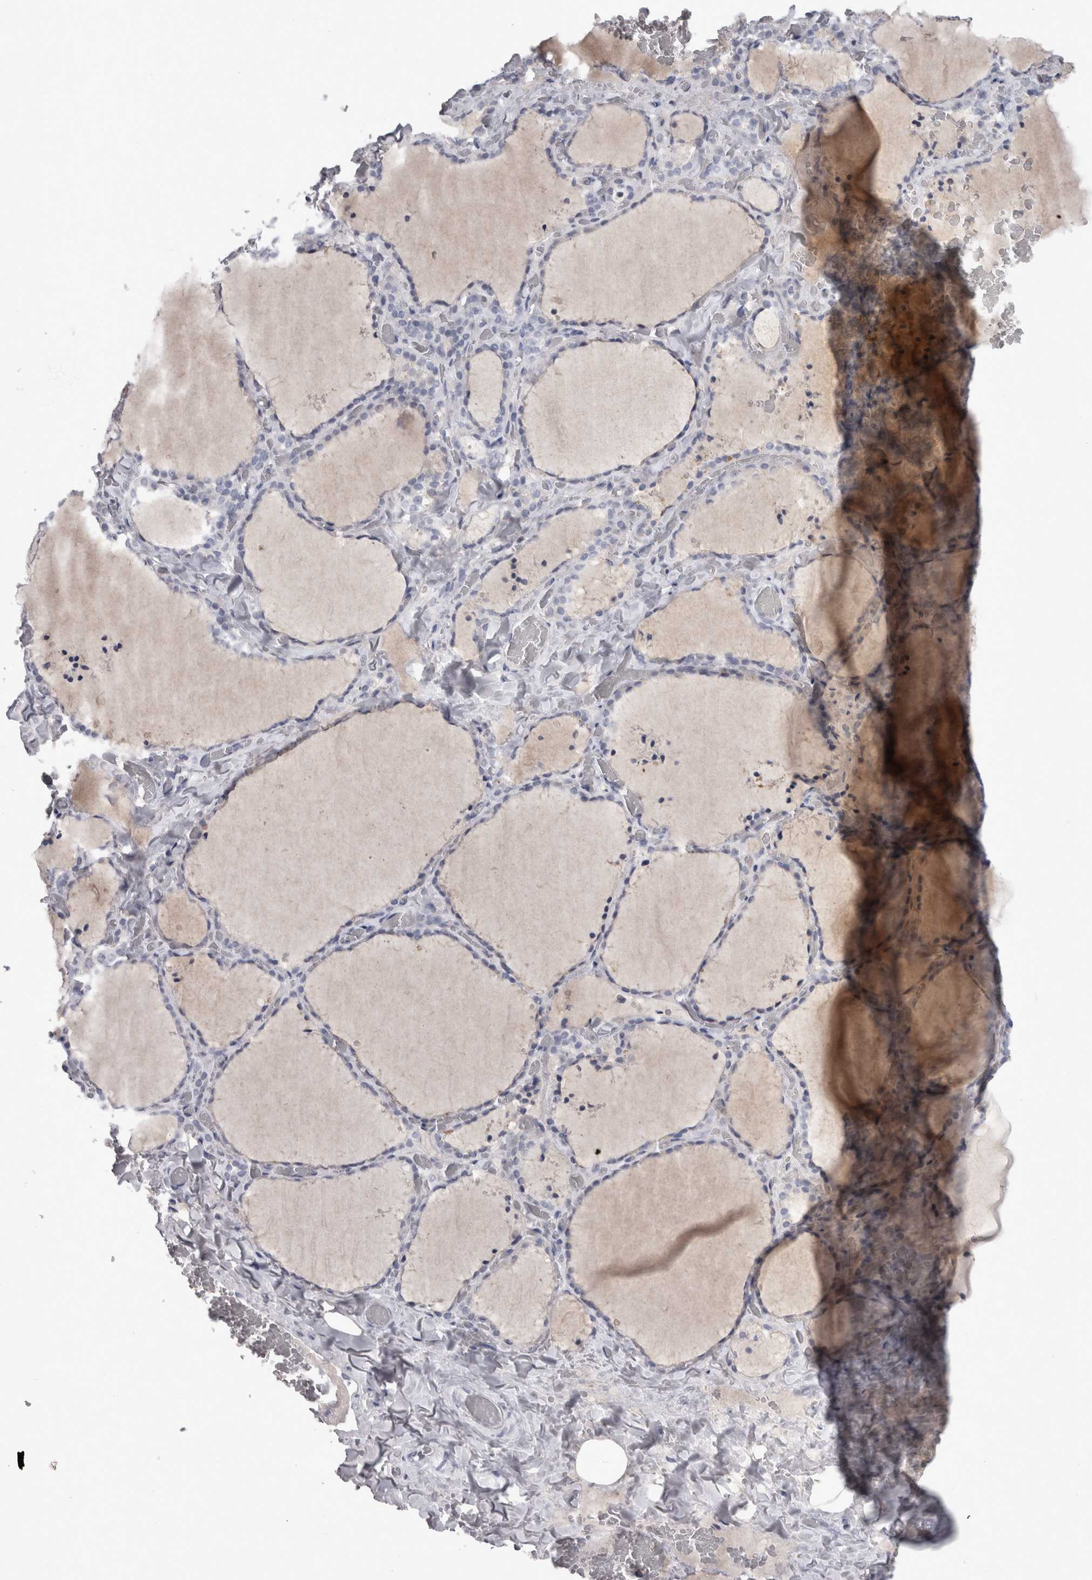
{"staining": {"intensity": "negative", "quantity": "none", "location": "none"}, "tissue": "thyroid gland", "cell_type": "Glandular cells", "image_type": "normal", "snomed": [{"axis": "morphology", "description": "Normal tissue, NOS"}, {"axis": "topography", "description": "Thyroid gland"}], "caption": "This image is of unremarkable thyroid gland stained with immunohistochemistry to label a protein in brown with the nuclei are counter-stained blue. There is no expression in glandular cells. The staining was performed using DAB (3,3'-diaminobenzidine) to visualize the protein expression in brown, while the nuclei were stained in blue with hematoxylin (Magnification: 20x).", "gene": "PDX1", "patient": {"sex": "female", "age": 22}}